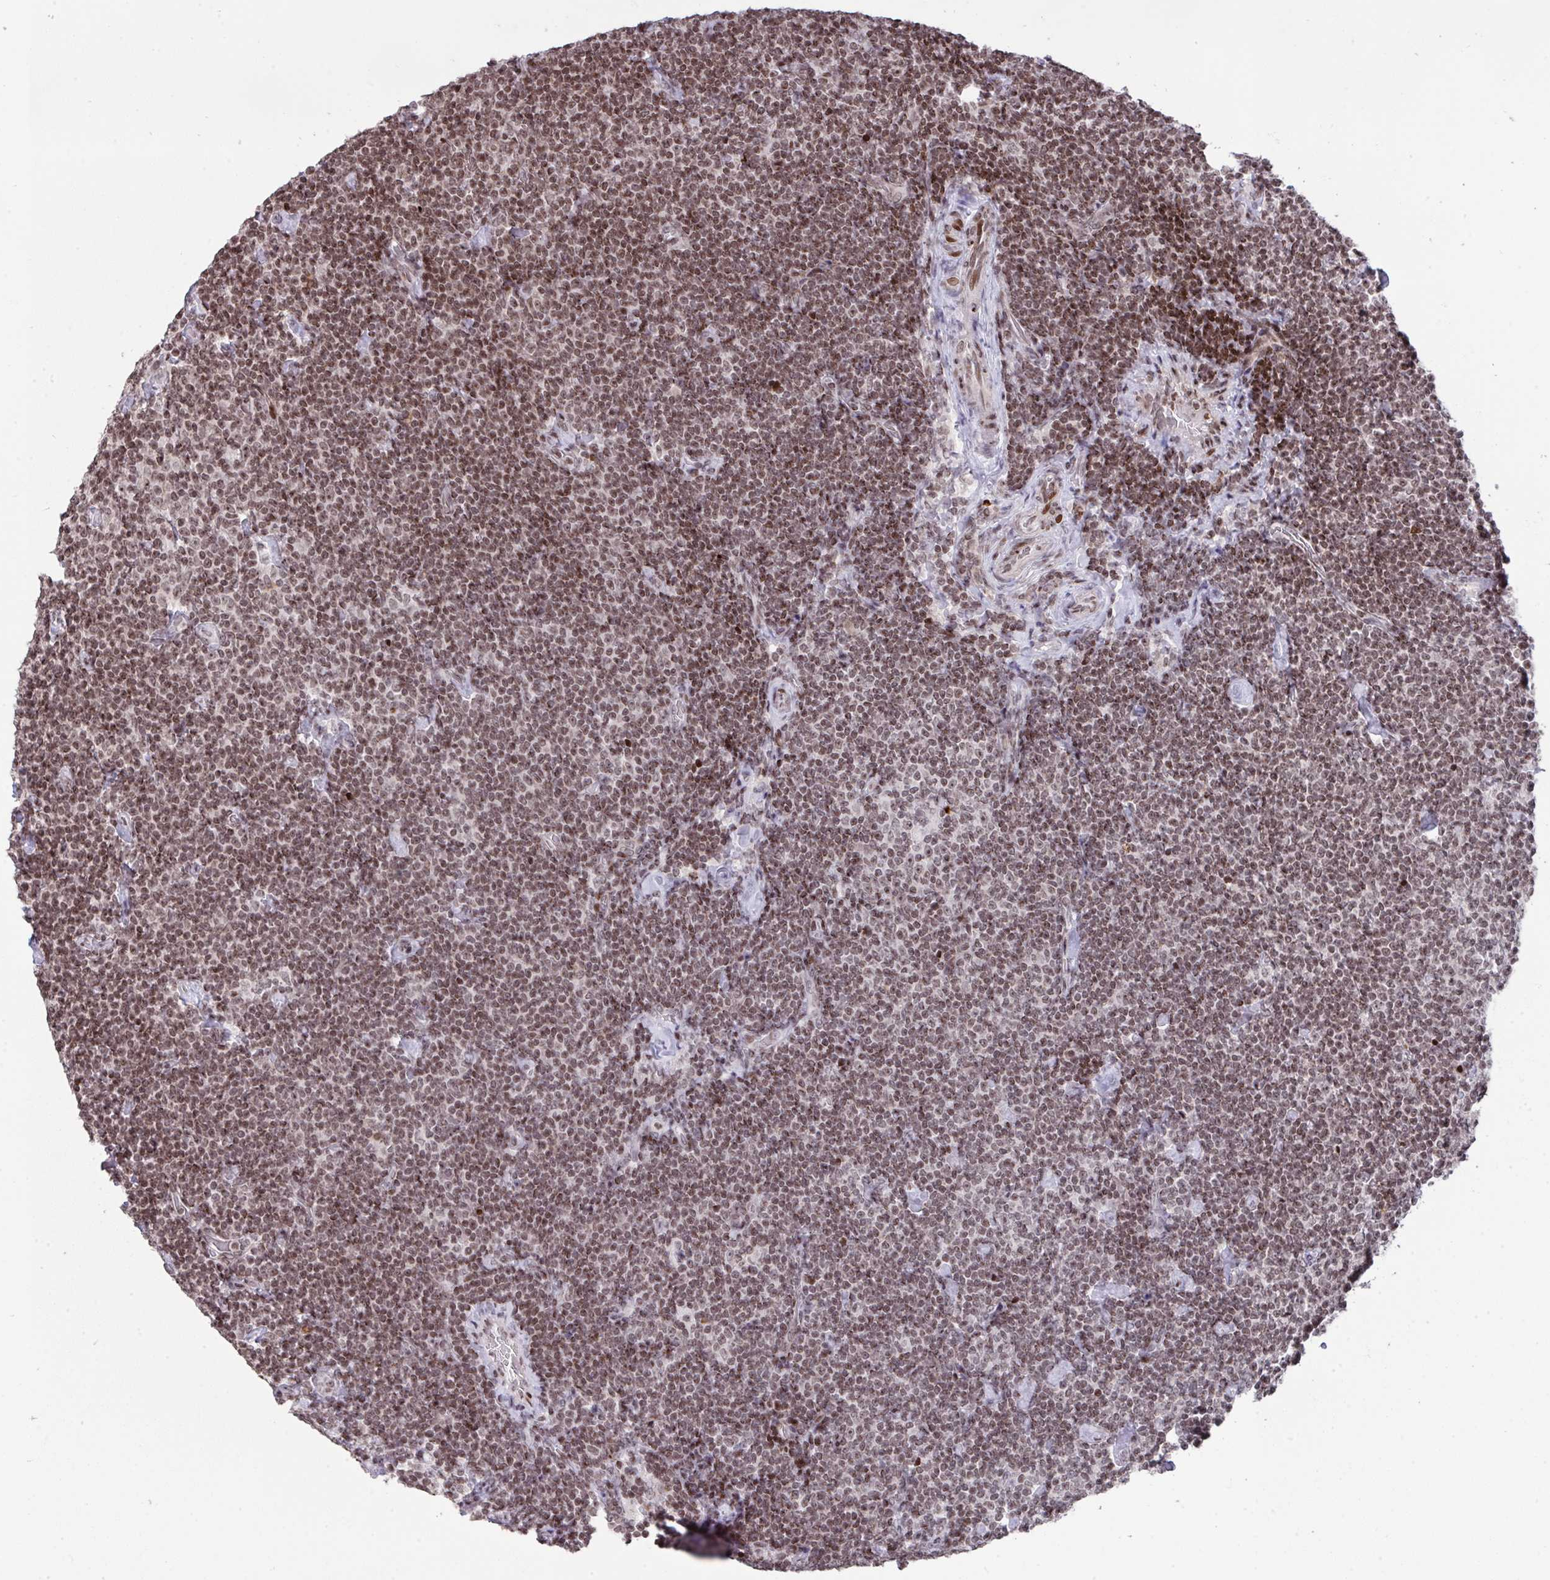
{"staining": {"intensity": "moderate", "quantity": ">75%", "location": "nuclear"}, "tissue": "lymphoma", "cell_type": "Tumor cells", "image_type": "cancer", "snomed": [{"axis": "morphology", "description": "Malignant lymphoma, non-Hodgkin's type, Low grade"}, {"axis": "topography", "description": "Lymph node"}], "caption": "This is an image of immunohistochemistry (IHC) staining of lymphoma, which shows moderate positivity in the nuclear of tumor cells.", "gene": "NIP7", "patient": {"sex": "male", "age": 81}}